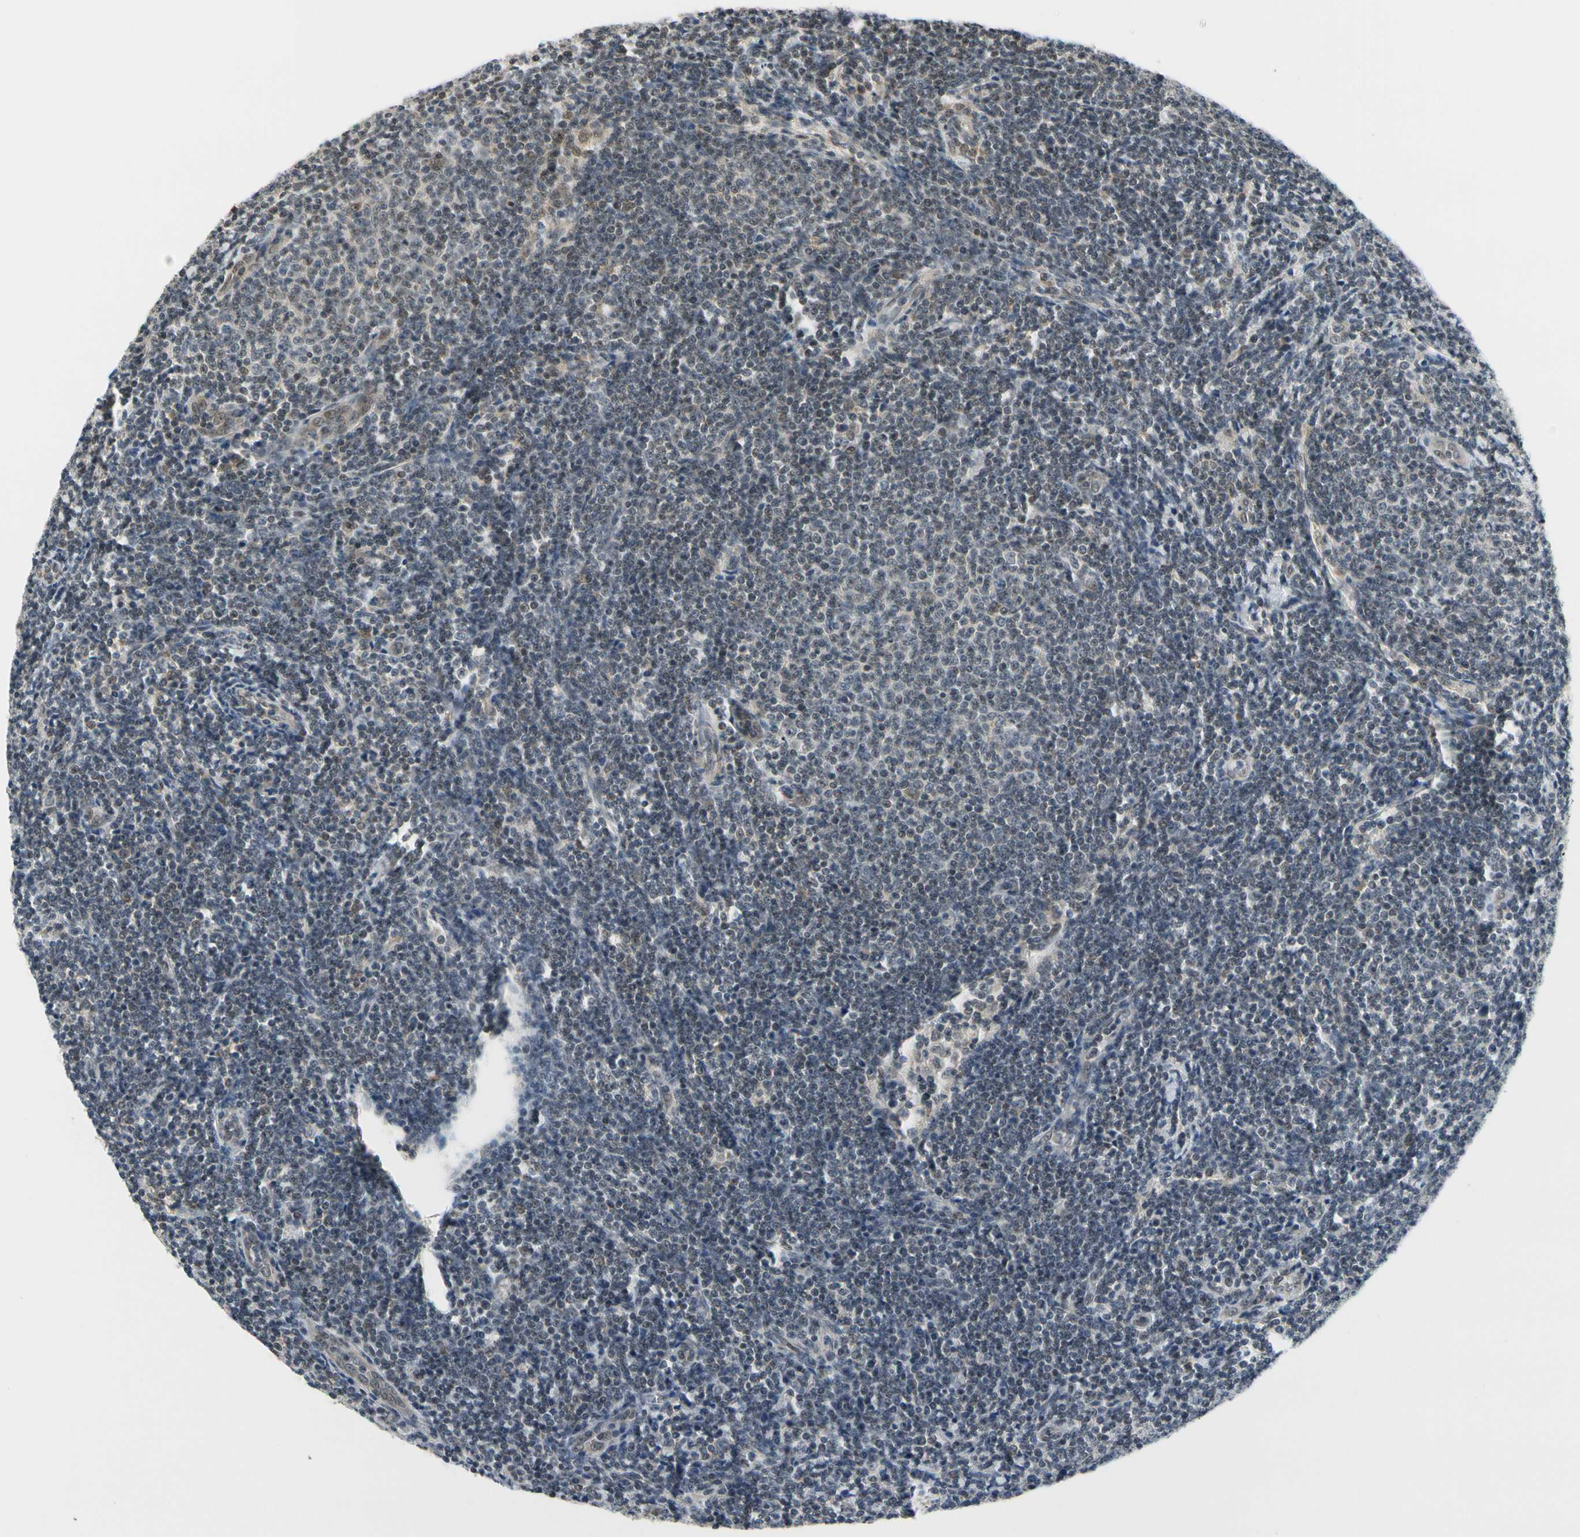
{"staining": {"intensity": "weak", "quantity": "<25%", "location": "nuclear"}, "tissue": "lymphoma", "cell_type": "Tumor cells", "image_type": "cancer", "snomed": [{"axis": "morphology", "description": "Malignant lymphoma, non-Hodgkin's type, Low grade"}, {"axis": "topography", "description": "Lymph node"}], "caption": "Low-grade malignant lymphoma, non-Hodgkin's type stained for a protein using IHC exhibits no expression tumor cells.", "gene": "TAF12", "patient": {"sex": "male", "age": 66}}